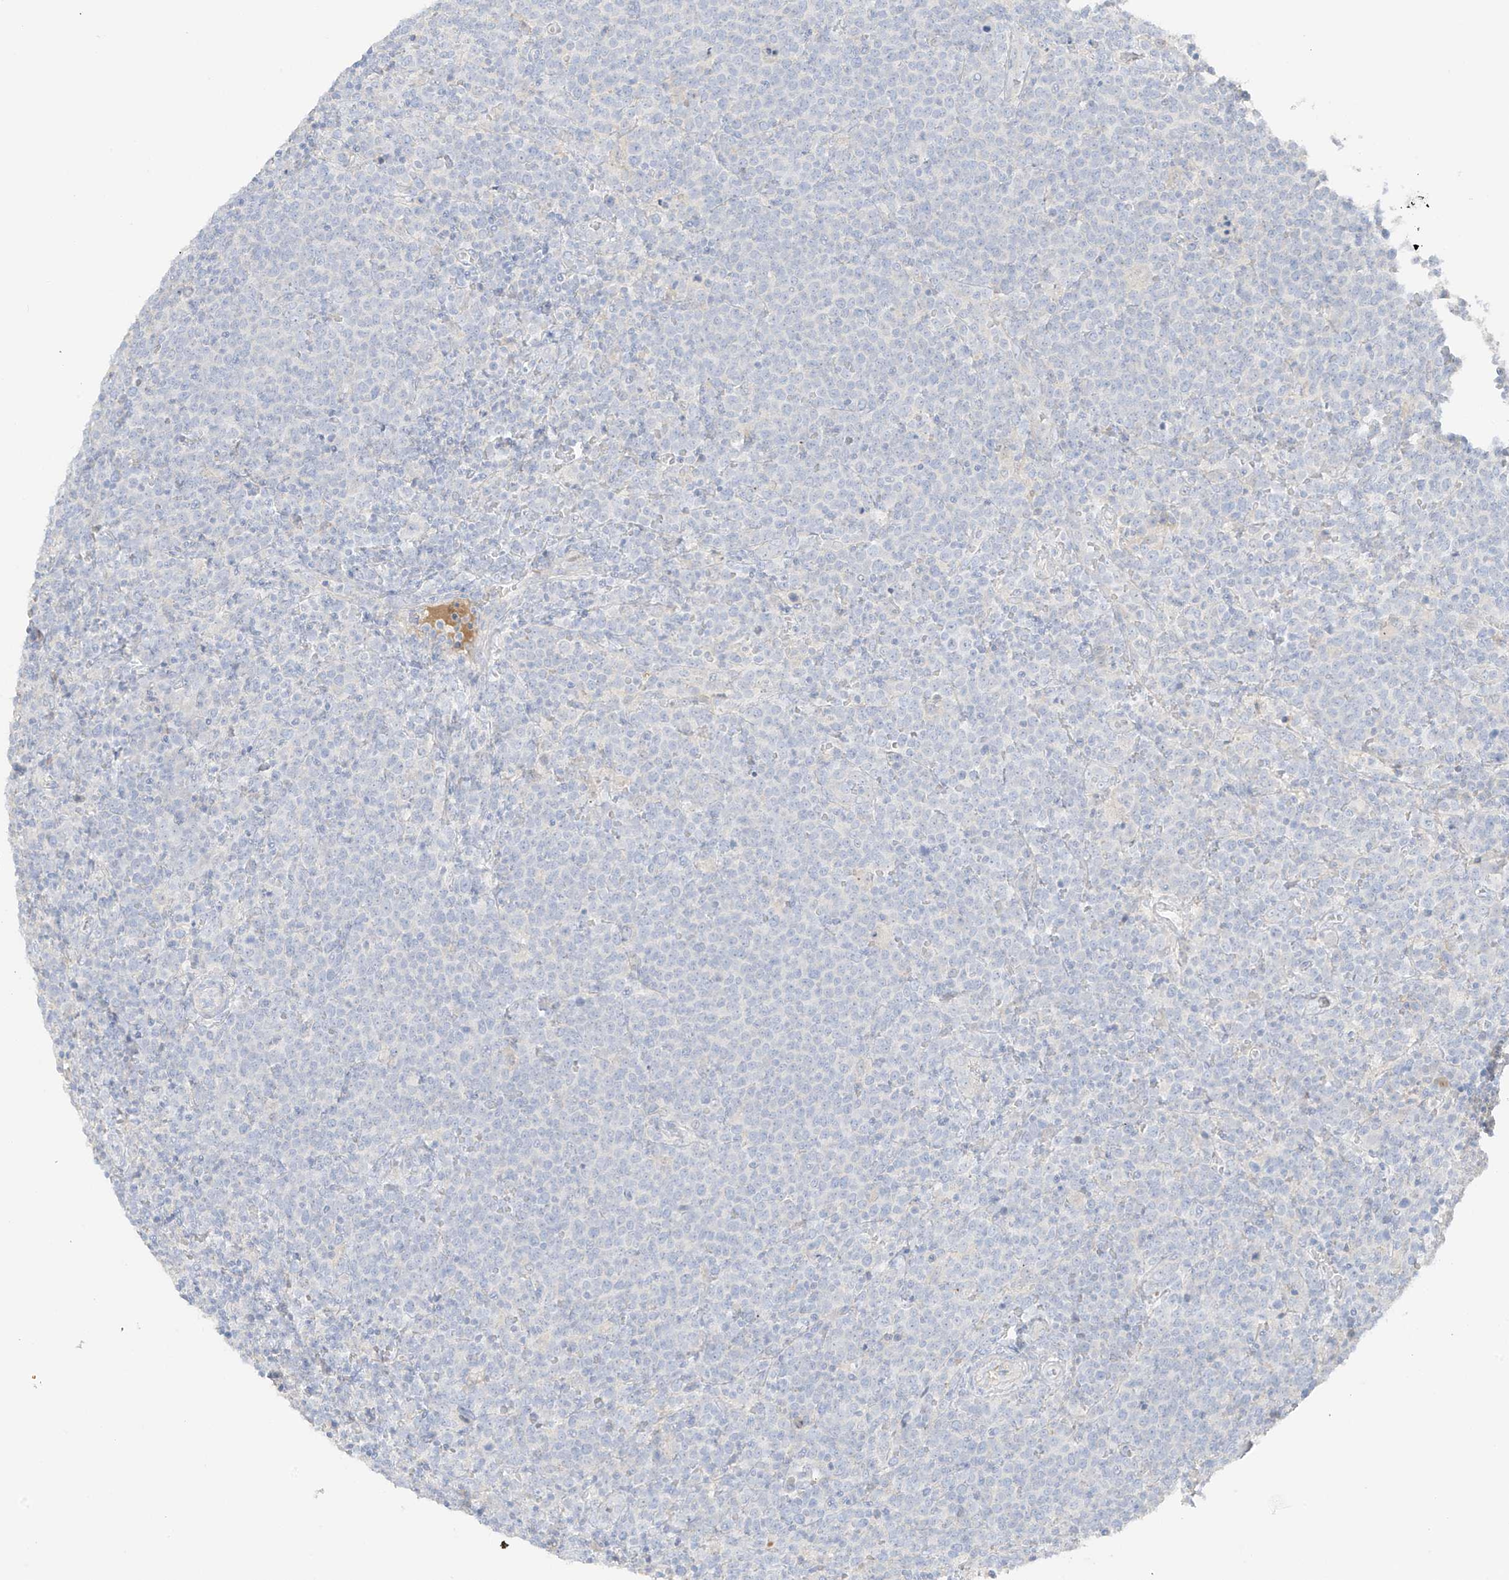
{"staining": {"intensity": "negative", "quantity": "none", "location": "none"}, "tissue": "lymphoma", "cell_type": "Tumor cells", "image_type": "cancer", "snomed": [{"axis": "morphology", "description": "Malignant lymphoma, non-Hodgkin's type, High grade"}, {"axis": "topography", "description": "Lymph node"}], "caption": "Immunohistochemical staining of high-grade malignant lymphoma, non-Hodgkin's type displays no significant staining in tumor cells.", "gene": "ZBTB41", "patient": {"sex": "male", "age": 61}}